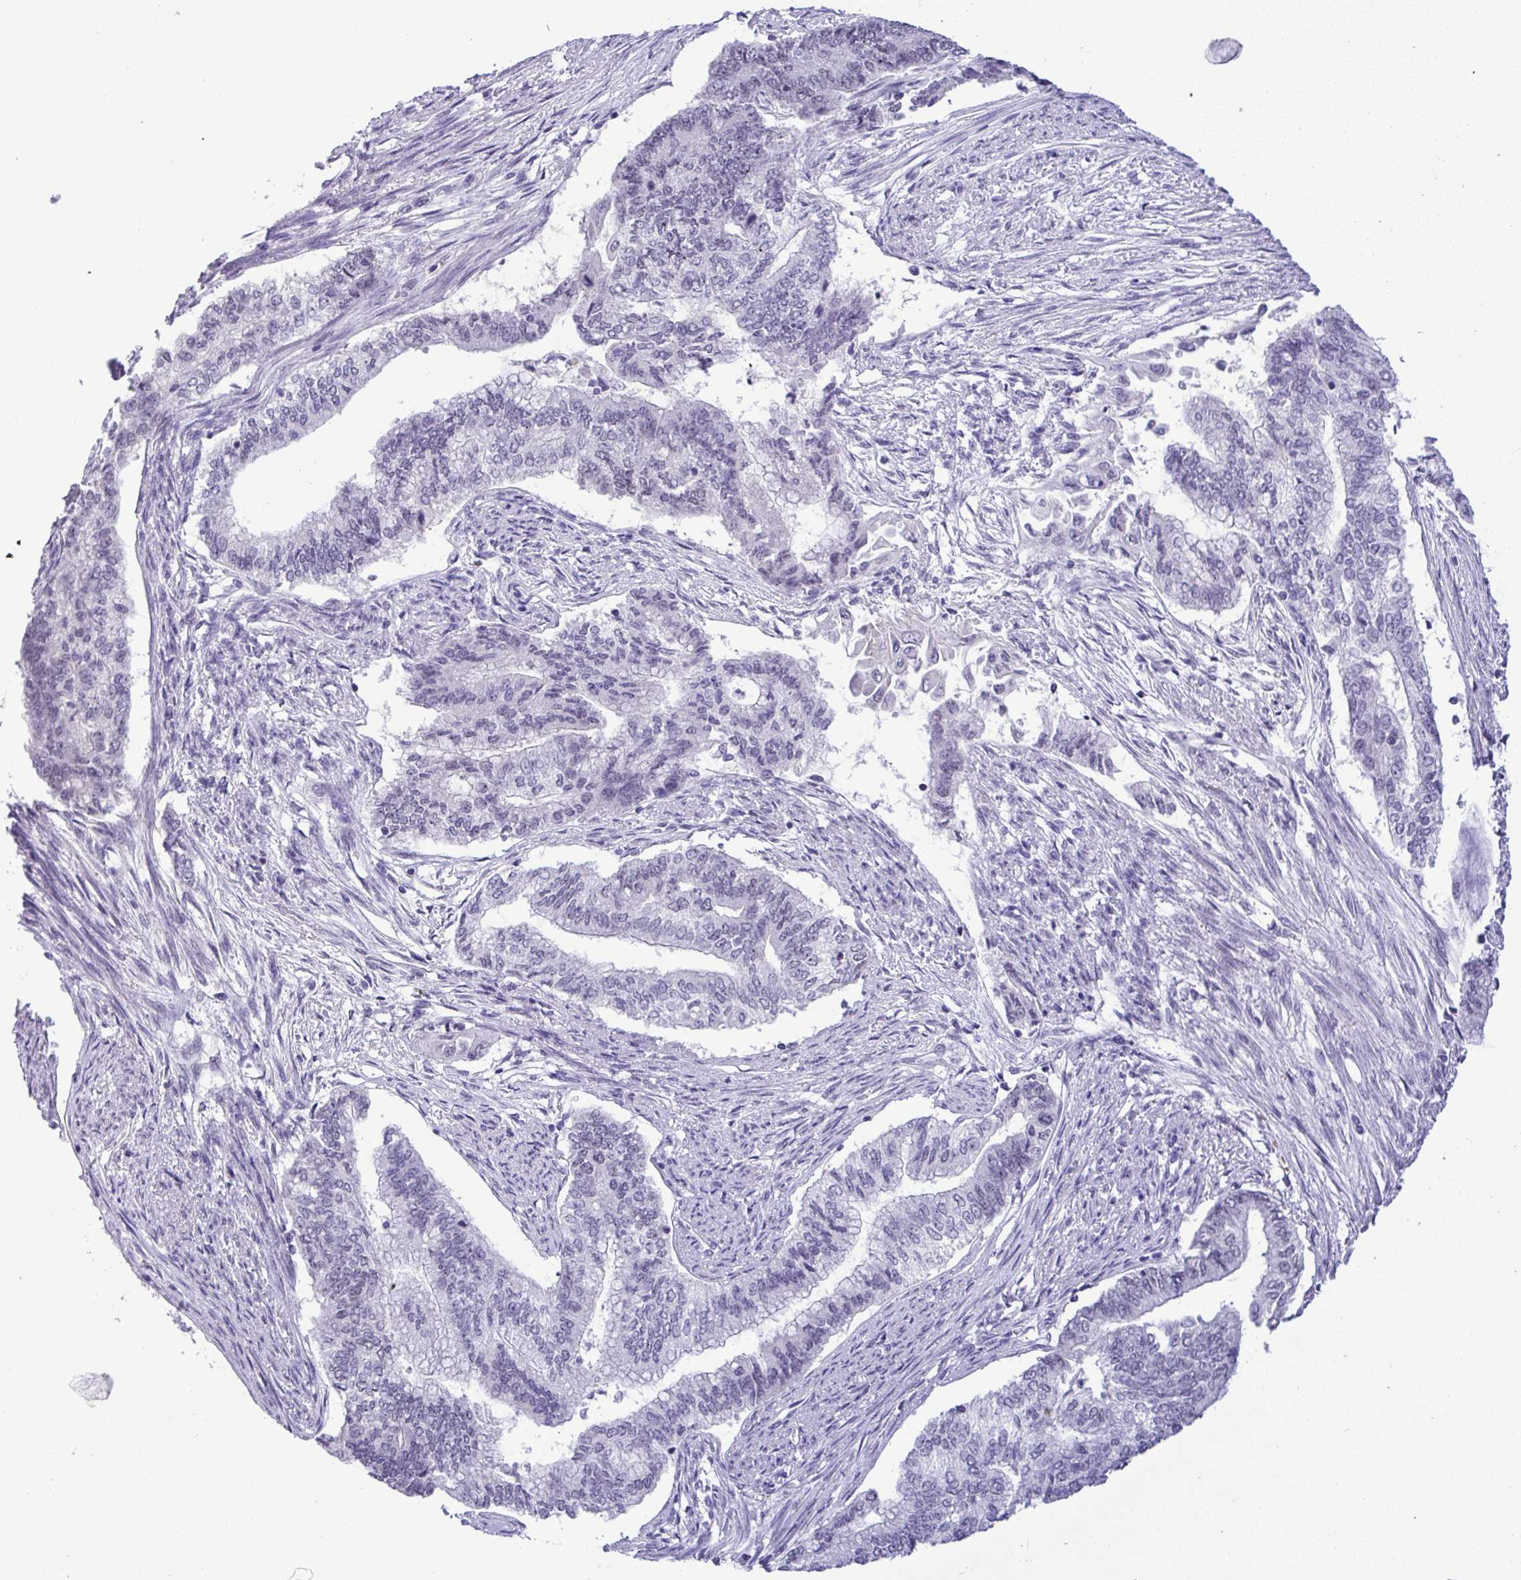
{"staining": {"intensity": "negative", "quantity": "none", "location": "none"}, "tissue": "endometrial cancer", "cell_type": "Tumor cells", "image_type": "cancer", "snomed": [{"axis": "morphology", "description": "Adenocarcinoma, NOS"}, {"axis": "topography", "description": "Endometrium"}], "caption": "Tumor cells are negative for brown protein staining in endometrial adenocarcinoma.", "gene": "YBX2", "patient": {"sex": "female", "age": 65}}